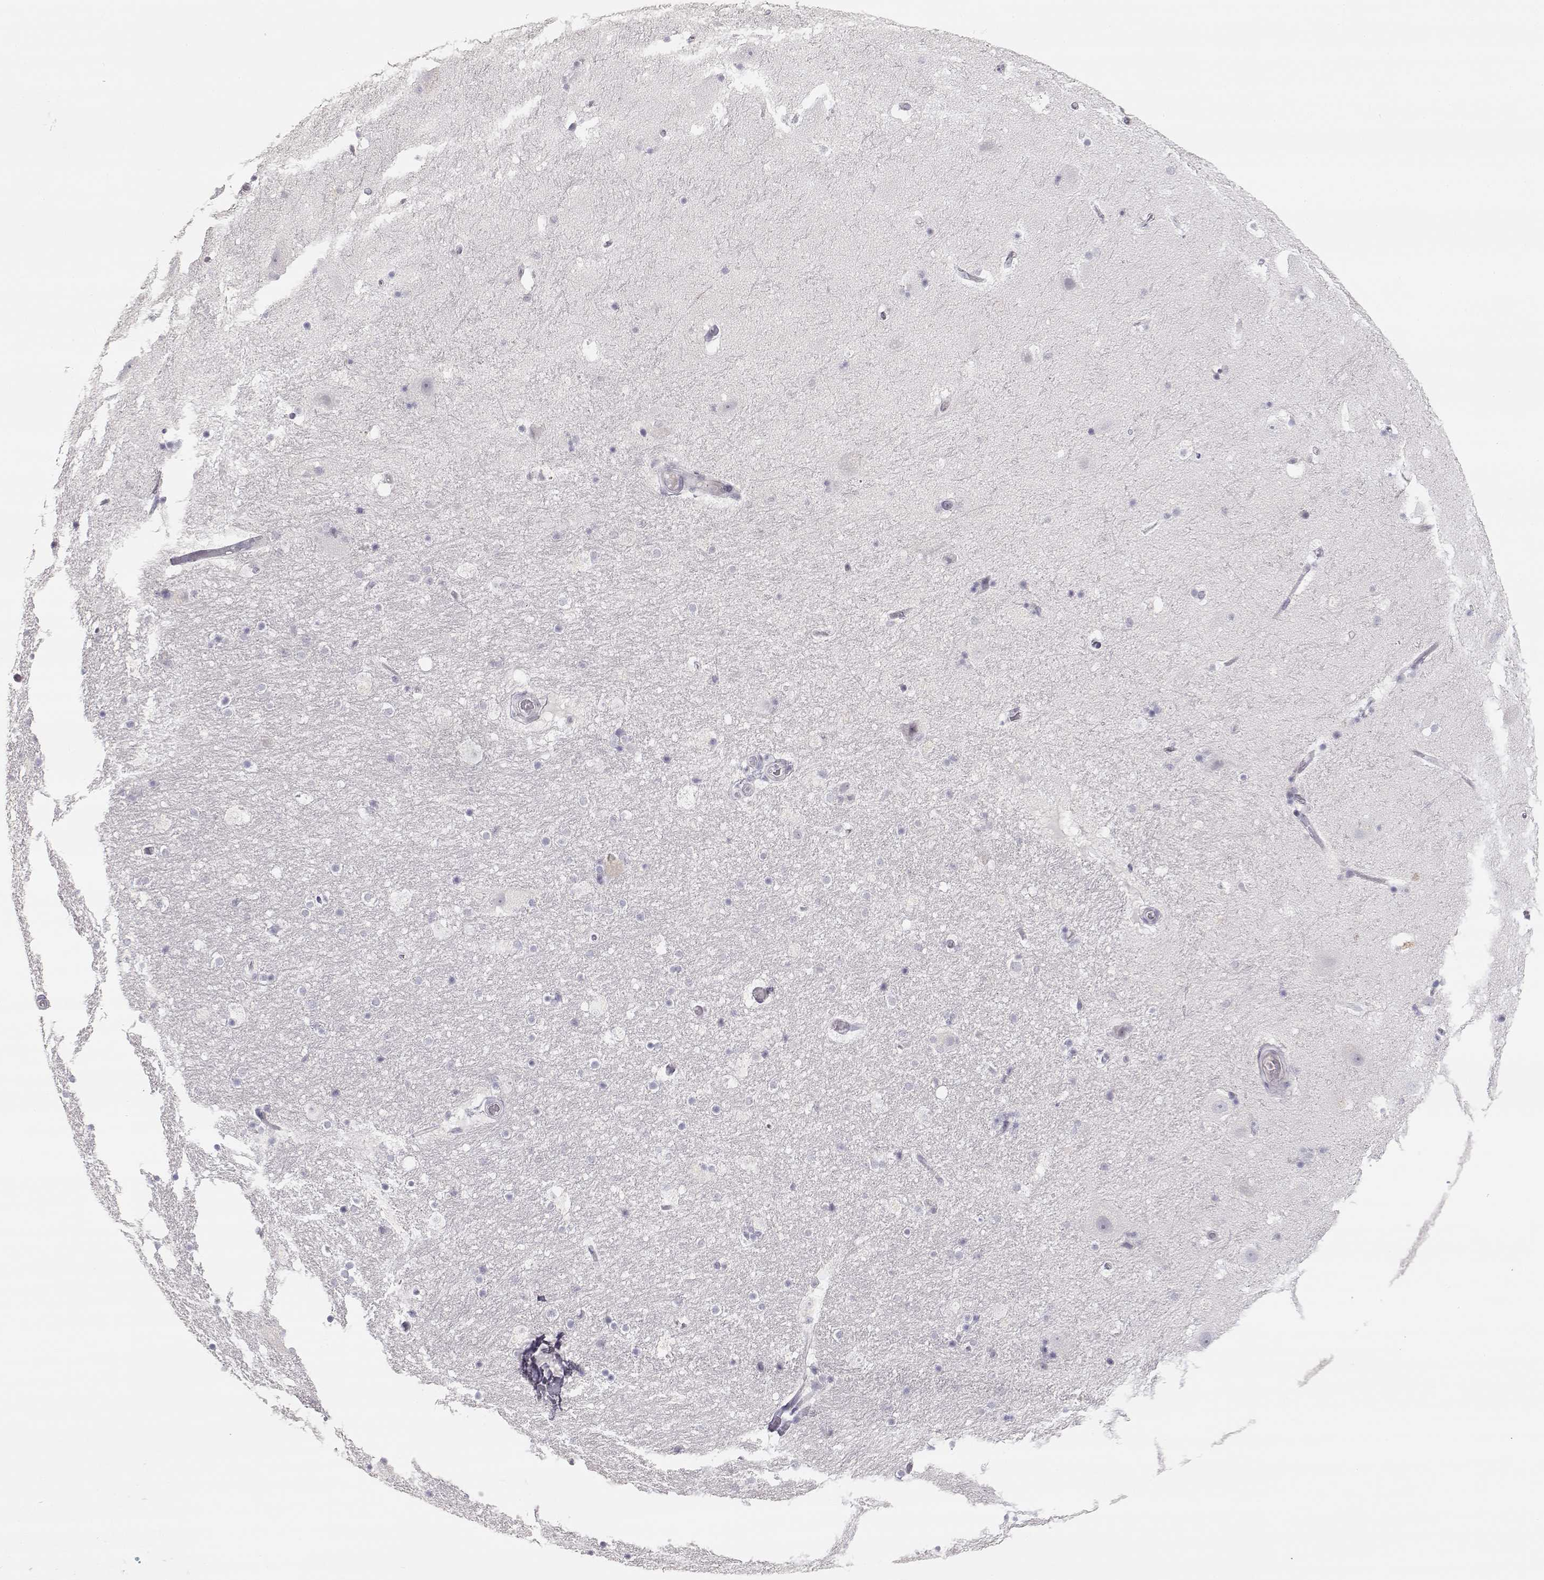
{"staining": {"intensity": "negative", "quantity": "none", "location": "none"}, "tissue": "hippocampus", "cell_type": "Glial cells", "image_type": "normal", "snomed": [{"axis": "morphology", "description": "Normal tissue, NOS"}, {"axis": "topography", "description": "Hippocampus"}], "caption": "Immunohistochemical staining of normal human hippocampus exhibits no significant staining in glial cells.", "gene": "TKTL1", "patient": {"sex": "male", "age": 51}}